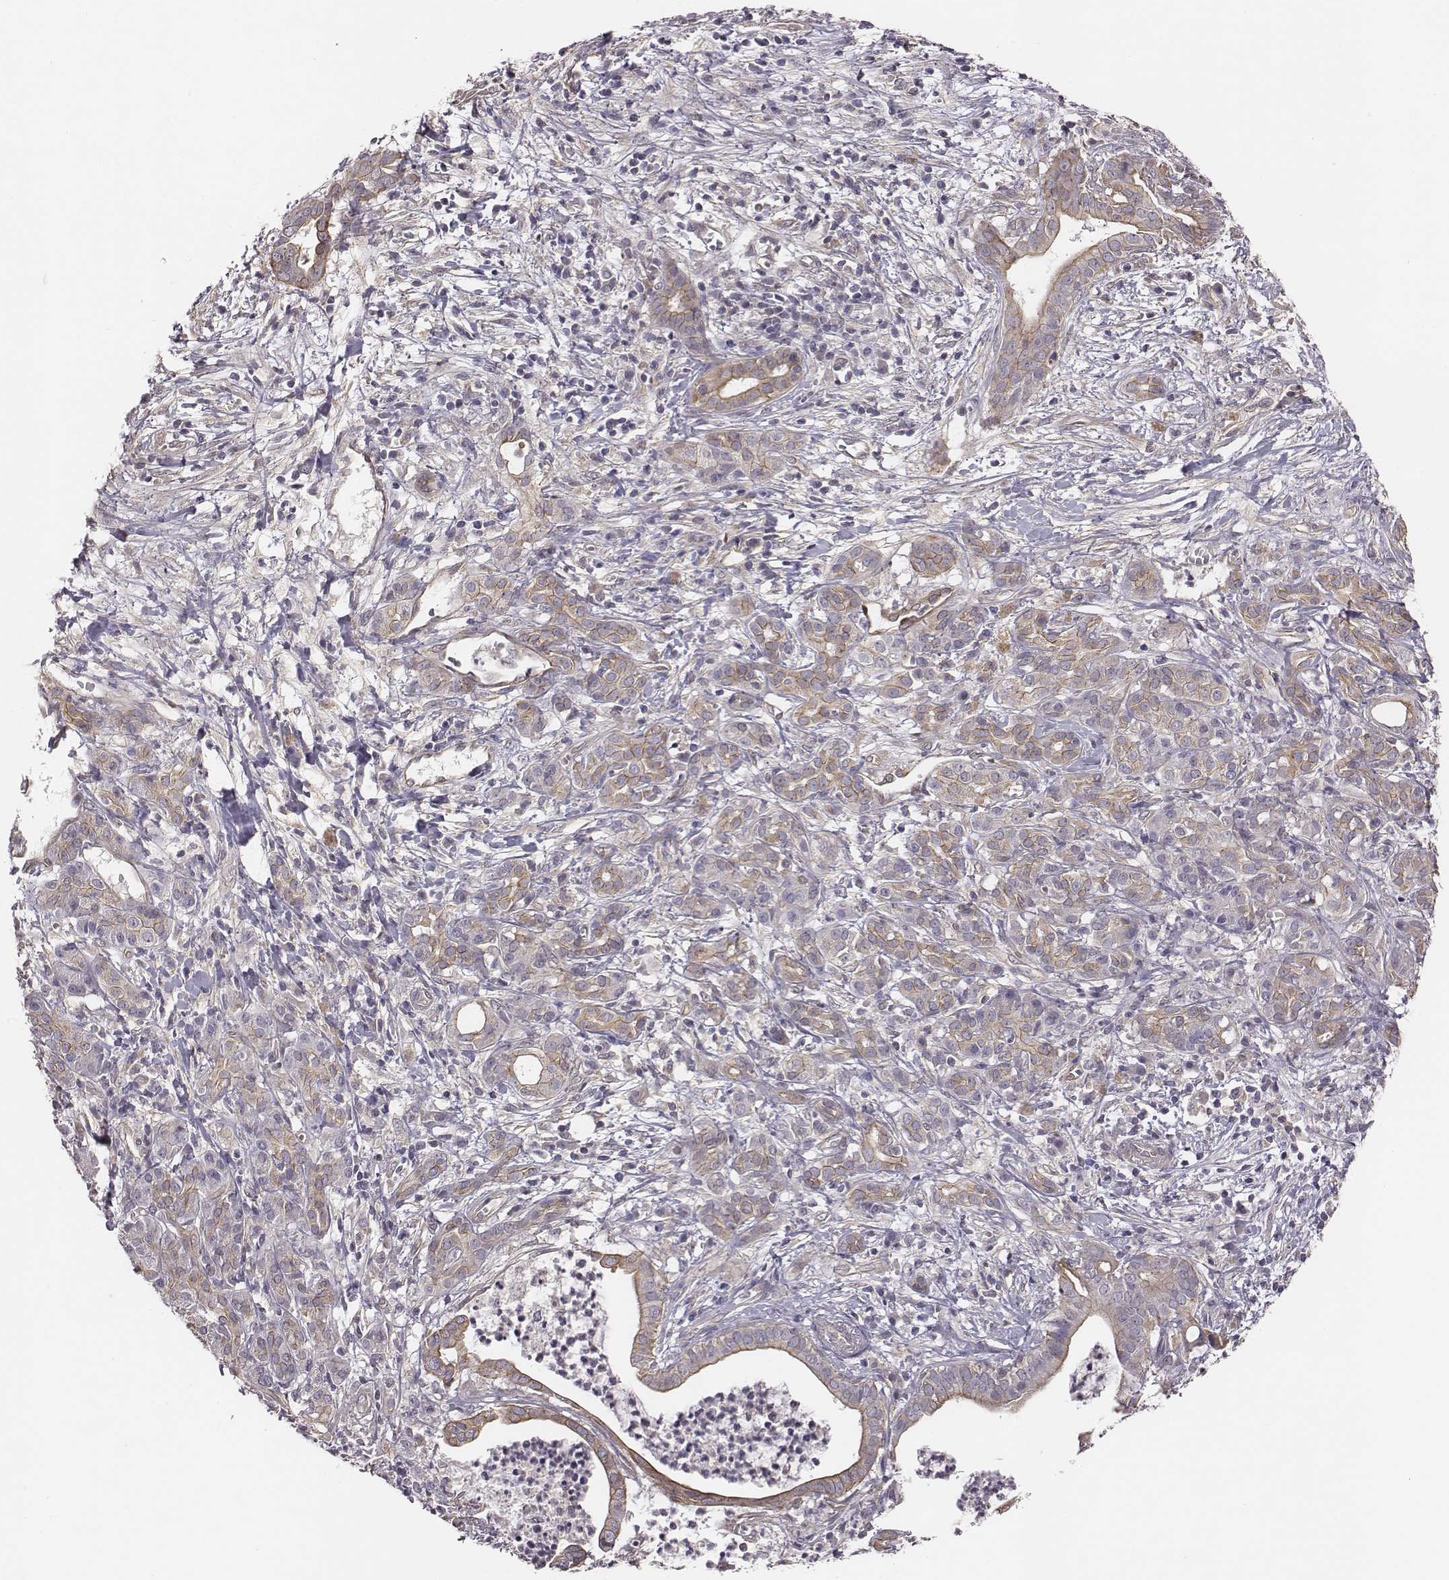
{"staining": {"intensity": "moderate", "quantity": "25%-75%", "location": "cytoplasmic/membranous"}, "tissue": "pancreatic cancer", "cell_type": "Tumor cells", "image_type": "cancer", "snomed": [{"axis": "morphology", "description": "Adenocarcinoma, NOS"}, {"axis": "topography", "description": "Pancreas"}], "caption": "Human pancreatic cancer stained with a brown dye shows moderate cytoplasmic/membranous positive staining in approximately 25%-75% of tumor cells.", "gene": "SCARF1", "patient": {"sex": "male", "age": 61}}